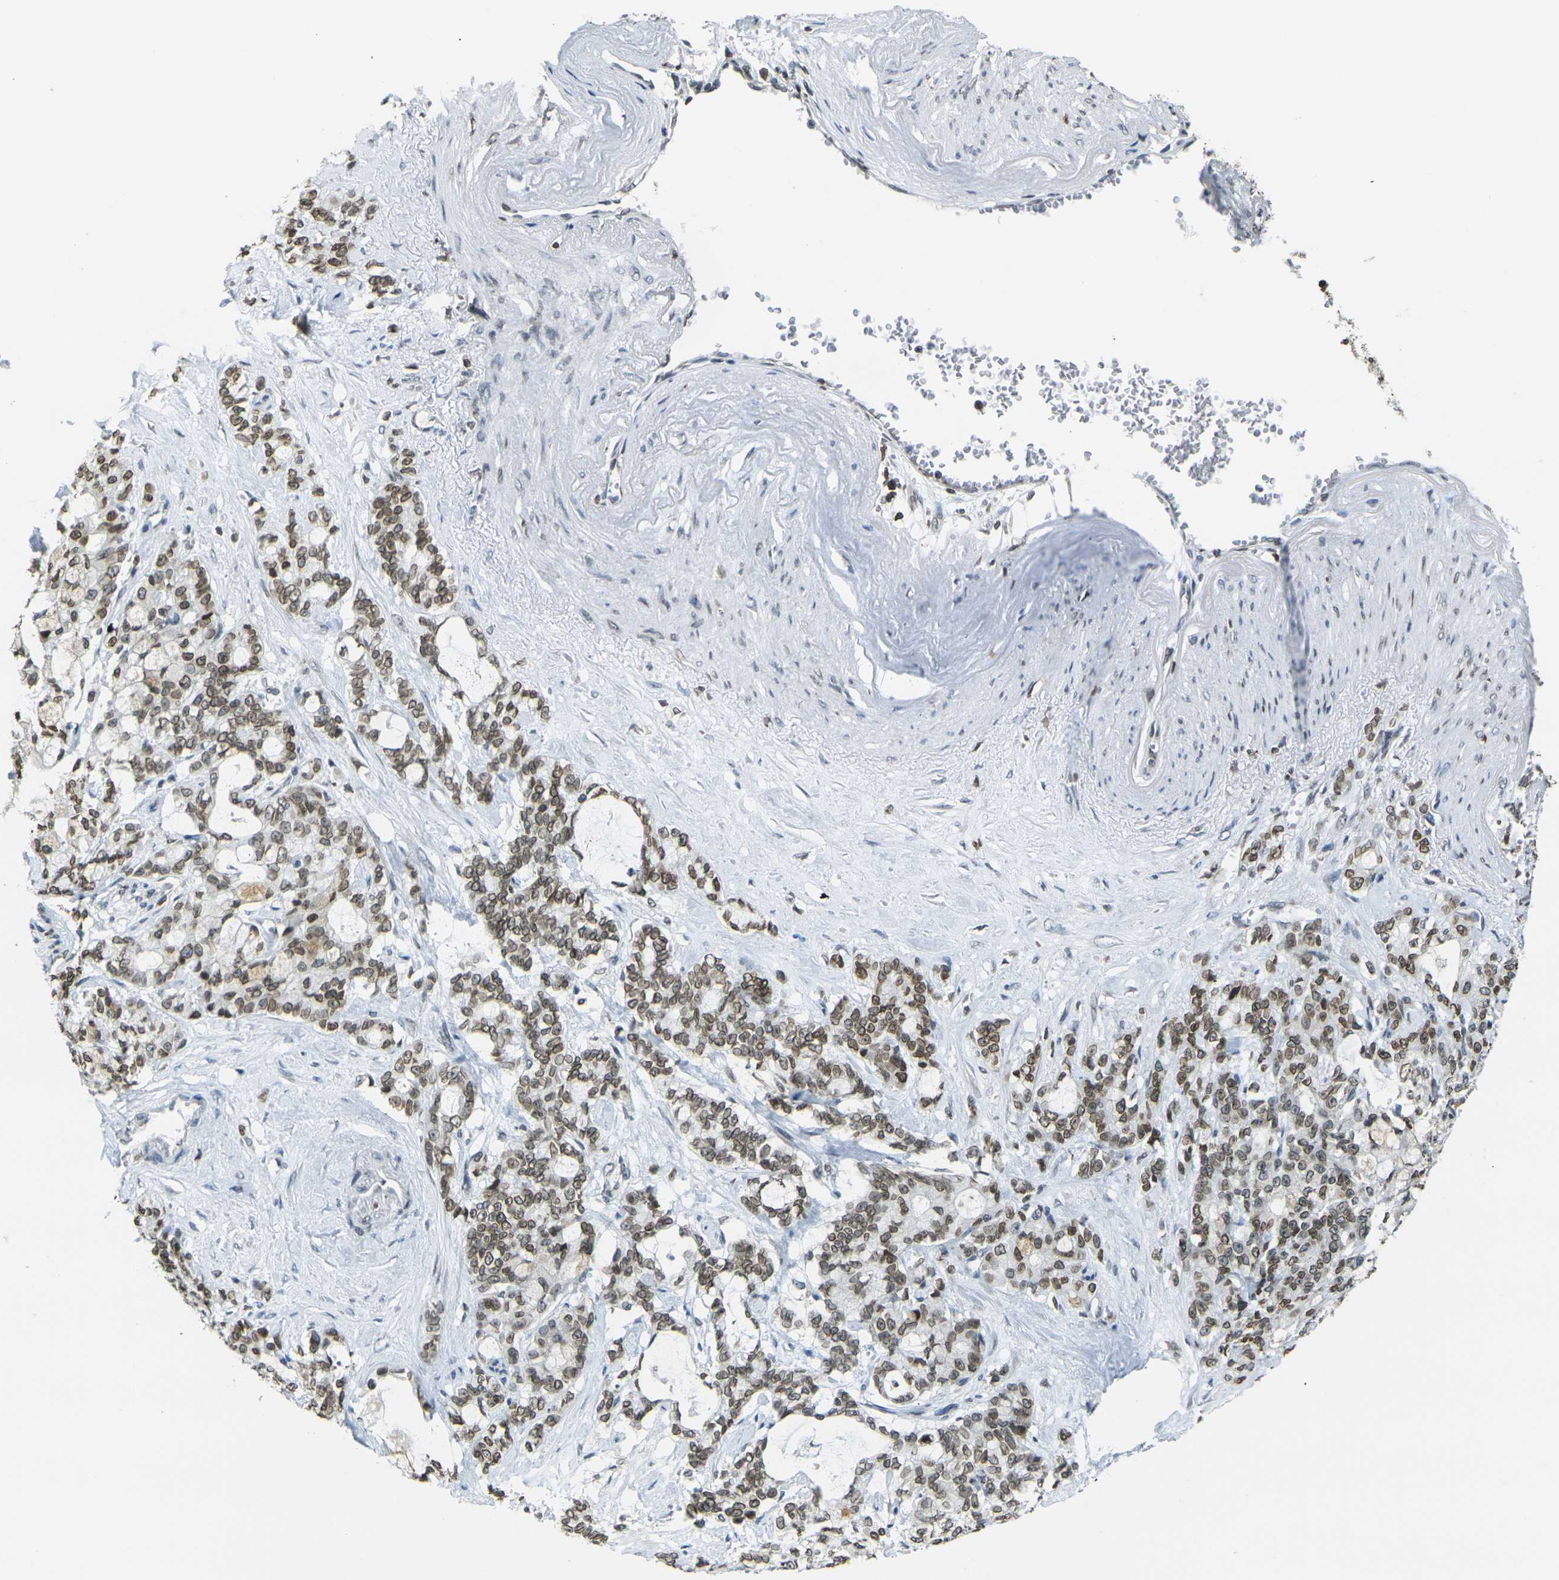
{"staining": {"intensity": "moderate", "quantity": ">75%", "location": "cytoplasmic/membranous,nuclear"}, "tissue": "pancreatic cancer", "cell_type": "Tumor cells", "image_type": "cancer", "snomed": [{"axis": "morphology", "description": "Adenocarcinoma, NOS"}, {"axis": "topography", "description": "Pancreas"}], "caption": "Protein analysis of pancreatic cancer tissue demonstrates moderate cytoplasmic/membranous and nuclear positivity in approximately >75% of tumor cells.", "gene": "BRDT", "patient": {"sex": "female", "age": 73}}